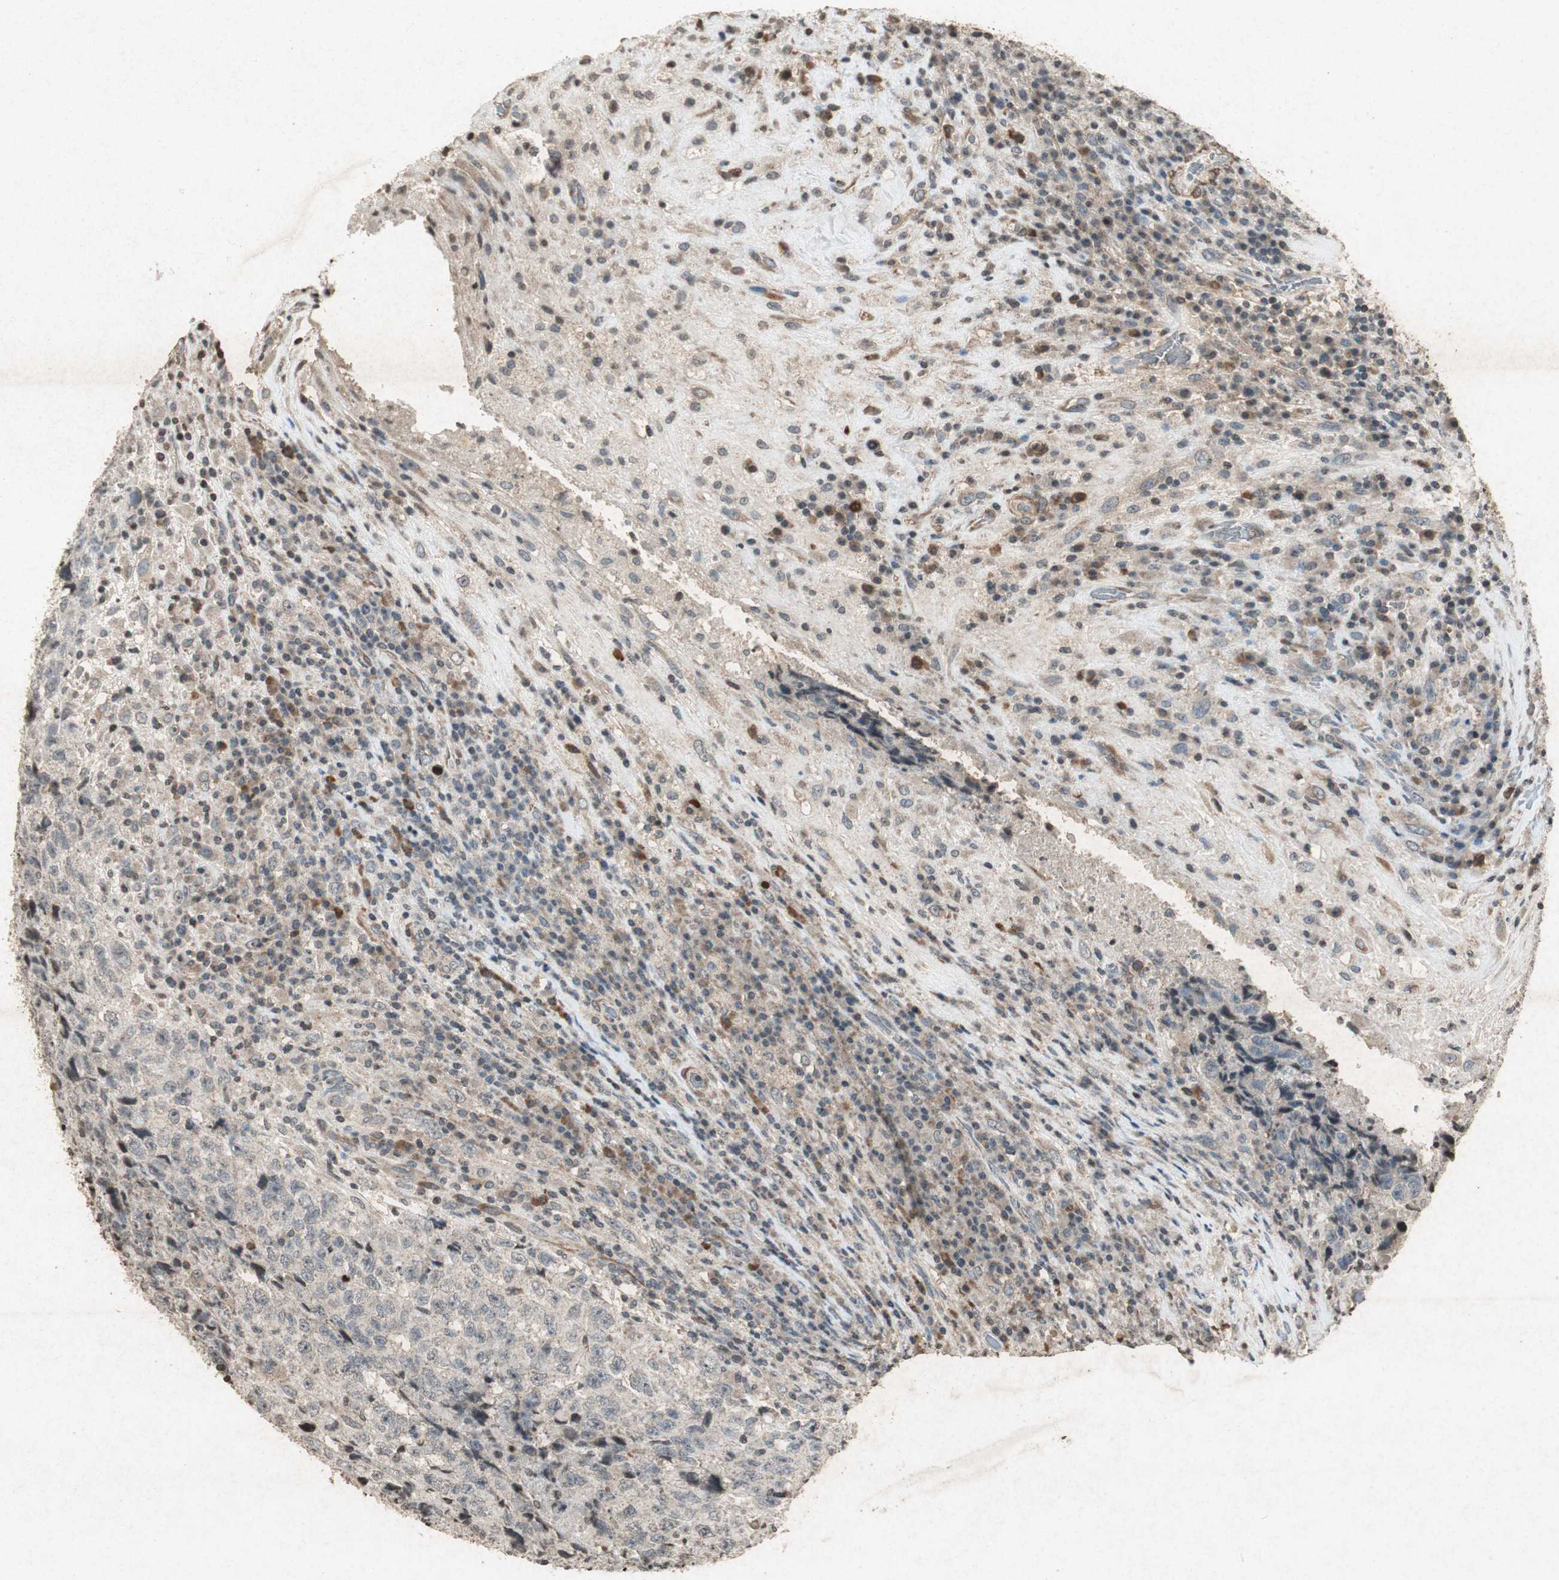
{"staining": {"intensity": "weak", "quantity": ">75%", "location": "none"}, "tissue": "testis cancer", "cell_type": "Tumor cells", "image_type": "cancer", "snomed": [{"axis": "morphology", "description": "Necrosis, NOS"}, {"axis": "morphology", "description": "Carcinoma, Embryonal, NOS"}, {"axis": "topography", "description": "Testis"}], "caption": "Immunohistochemistry photomicrograph of testis cancer stained for a protein (brown), which displays low levels of weak None staining in approximately >75% of tumor cells.", "gene": "PRKG1", "patient": {"sex": "male", "age": 19}}